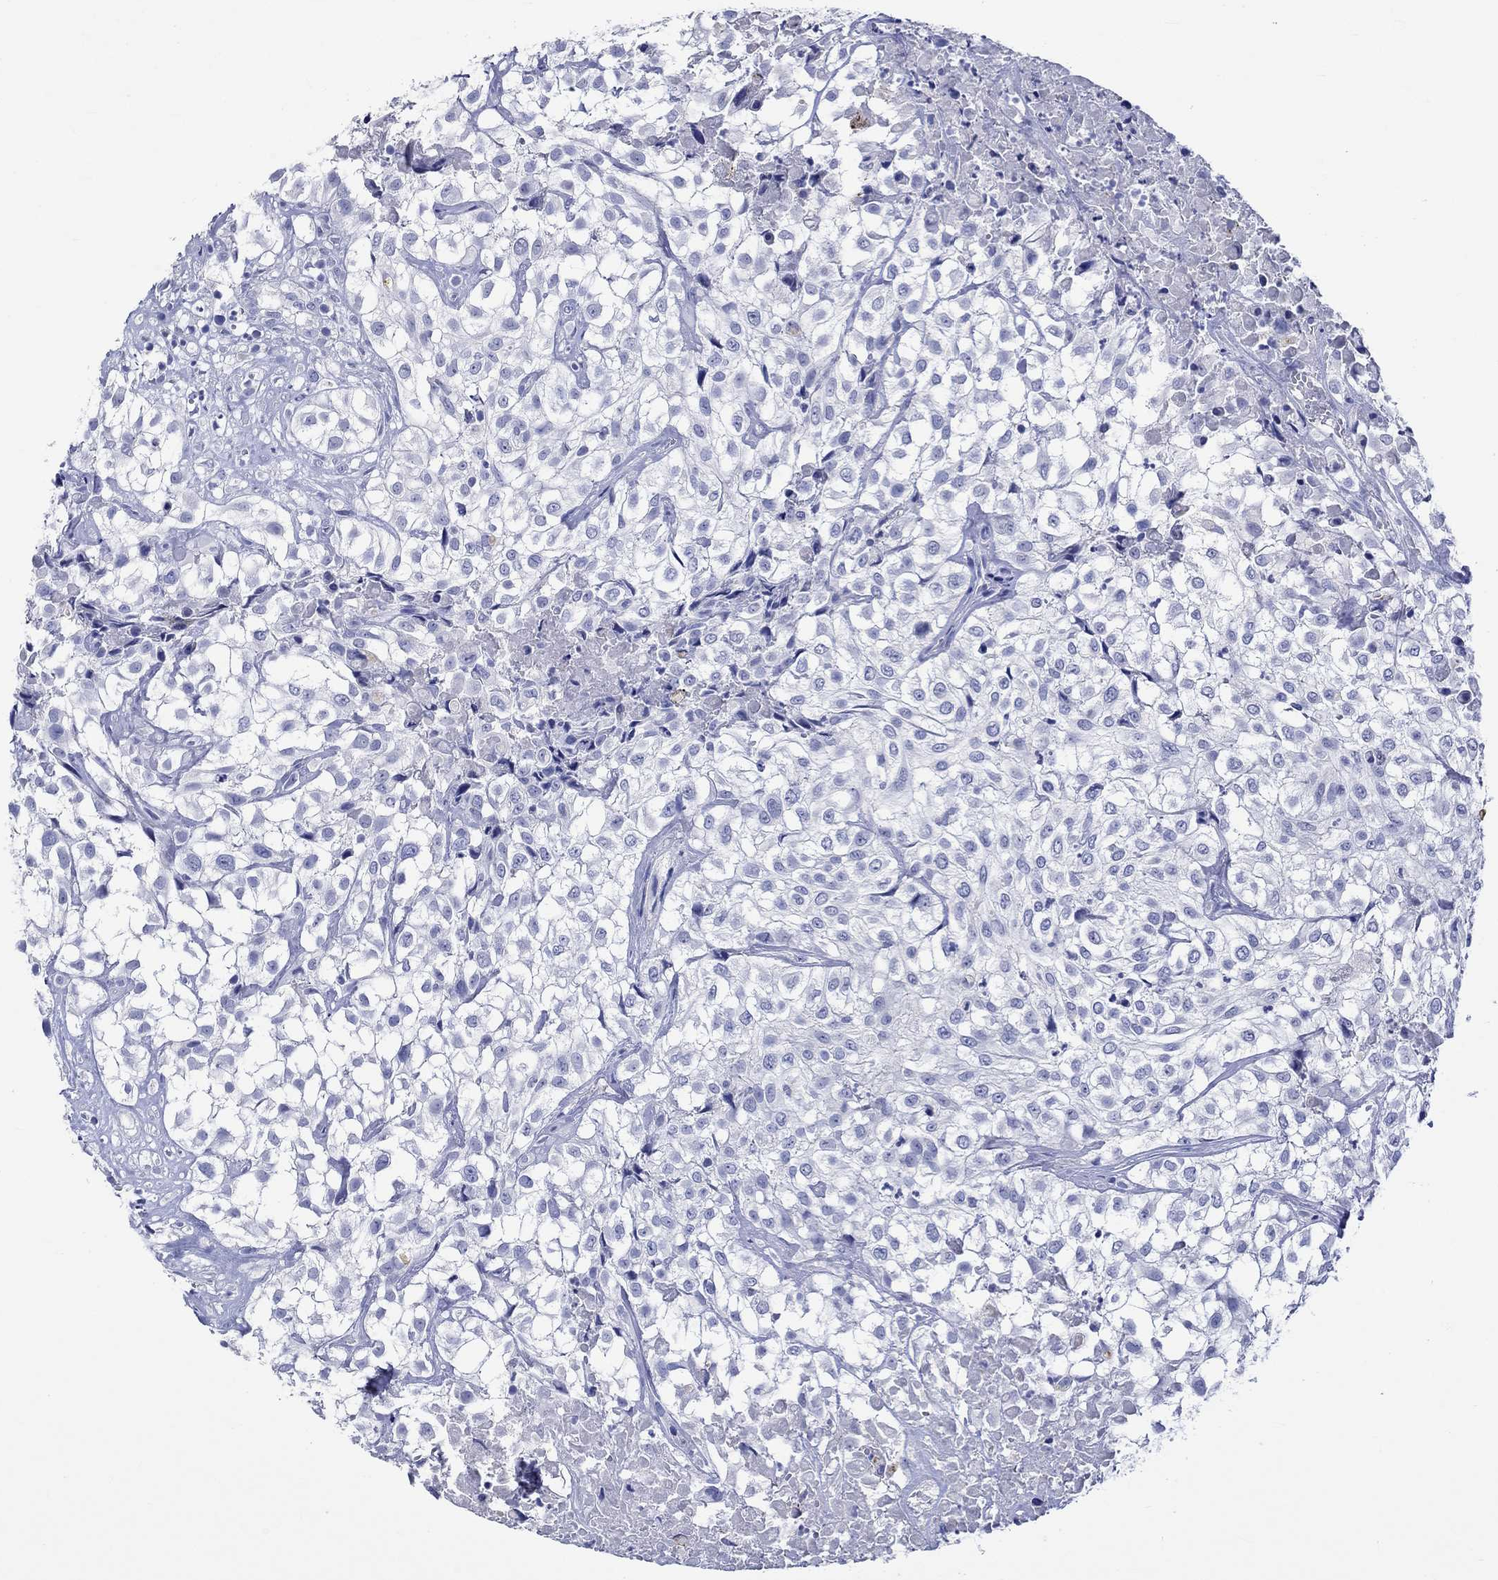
{"staining": {"intensity": "negative", "quantity": "none", "location": "none"}, "tissue": "urothelial cancer", "cell_type": "Tumor cells", "image_type": "cancer", "snomed": [{"axis": "morphology", "description": "Urothelial carcinoma, High grade"}, {"axis": "topography", "description": "Urinary bladder"}], "caption": "Tumor cells show no significant positivity in urothelial cancer. The staining is performed using DAB brown chromogen with nuclei counter-stained in using hematoxylin.", "gene": "KLHL35", "patient": {"sex": "male", "age": 56}}